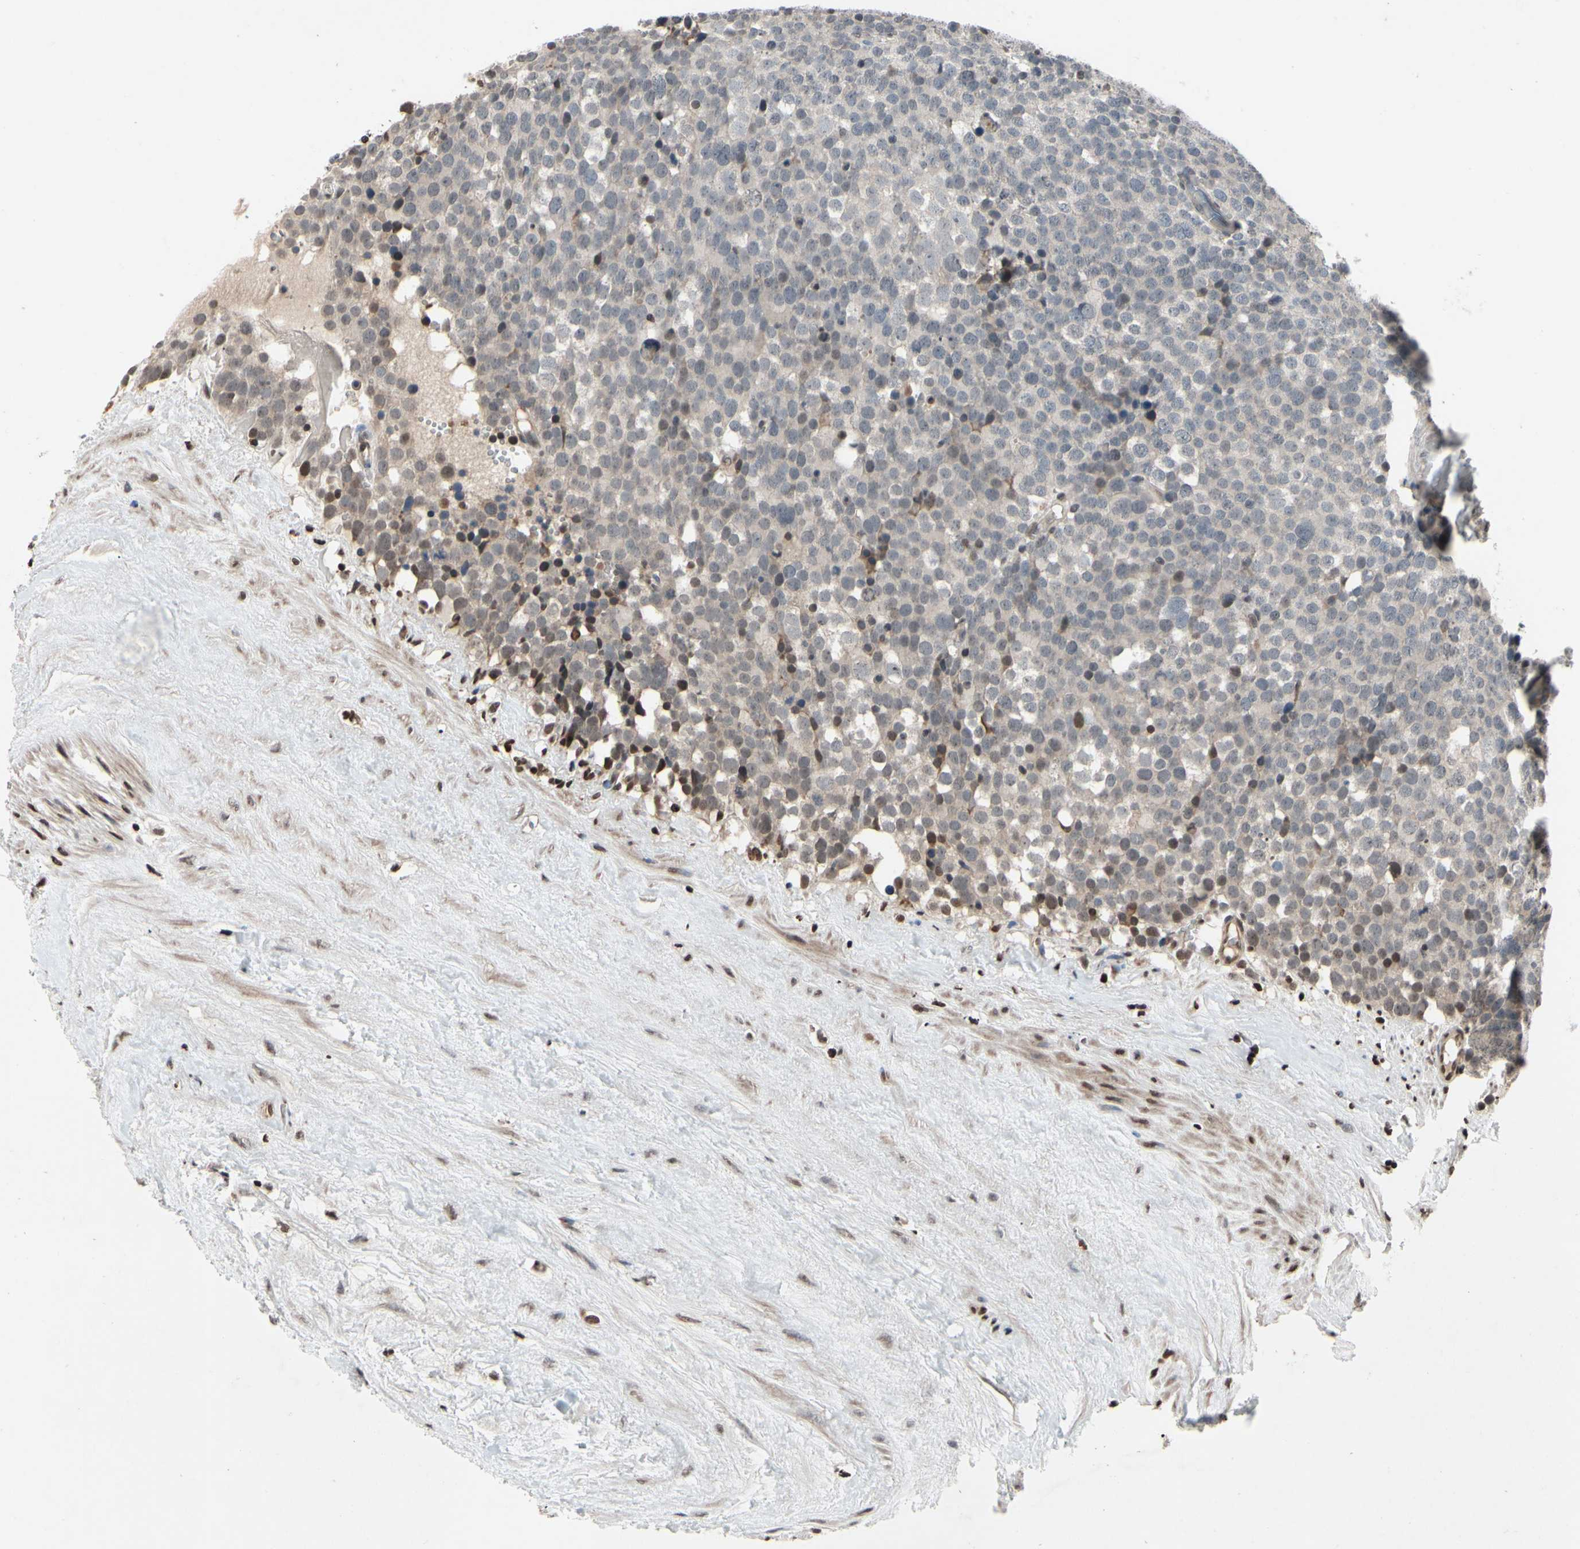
{"staining": {"intensity": "weak", "quantity": "<25%", "location": "nuclear"}, "tissue": "testis cancer", "cell_type": "Tumor cells", "image_type": "cancer", "snomed": [{"axis": "morphology", "description": "Seminoma, NOS"}, {"axis": "topography", "description": "Testis"}], "caption": "A photomicrograph of testis cancer stained for a protein displays no brown staining in tumor cells. (DAB (3,3'-diaminobenzidine) immunohistochemistry (IHC), high magnification).", "gene": "HIPK2", "patient": {"sex": "male", "age": 71}}